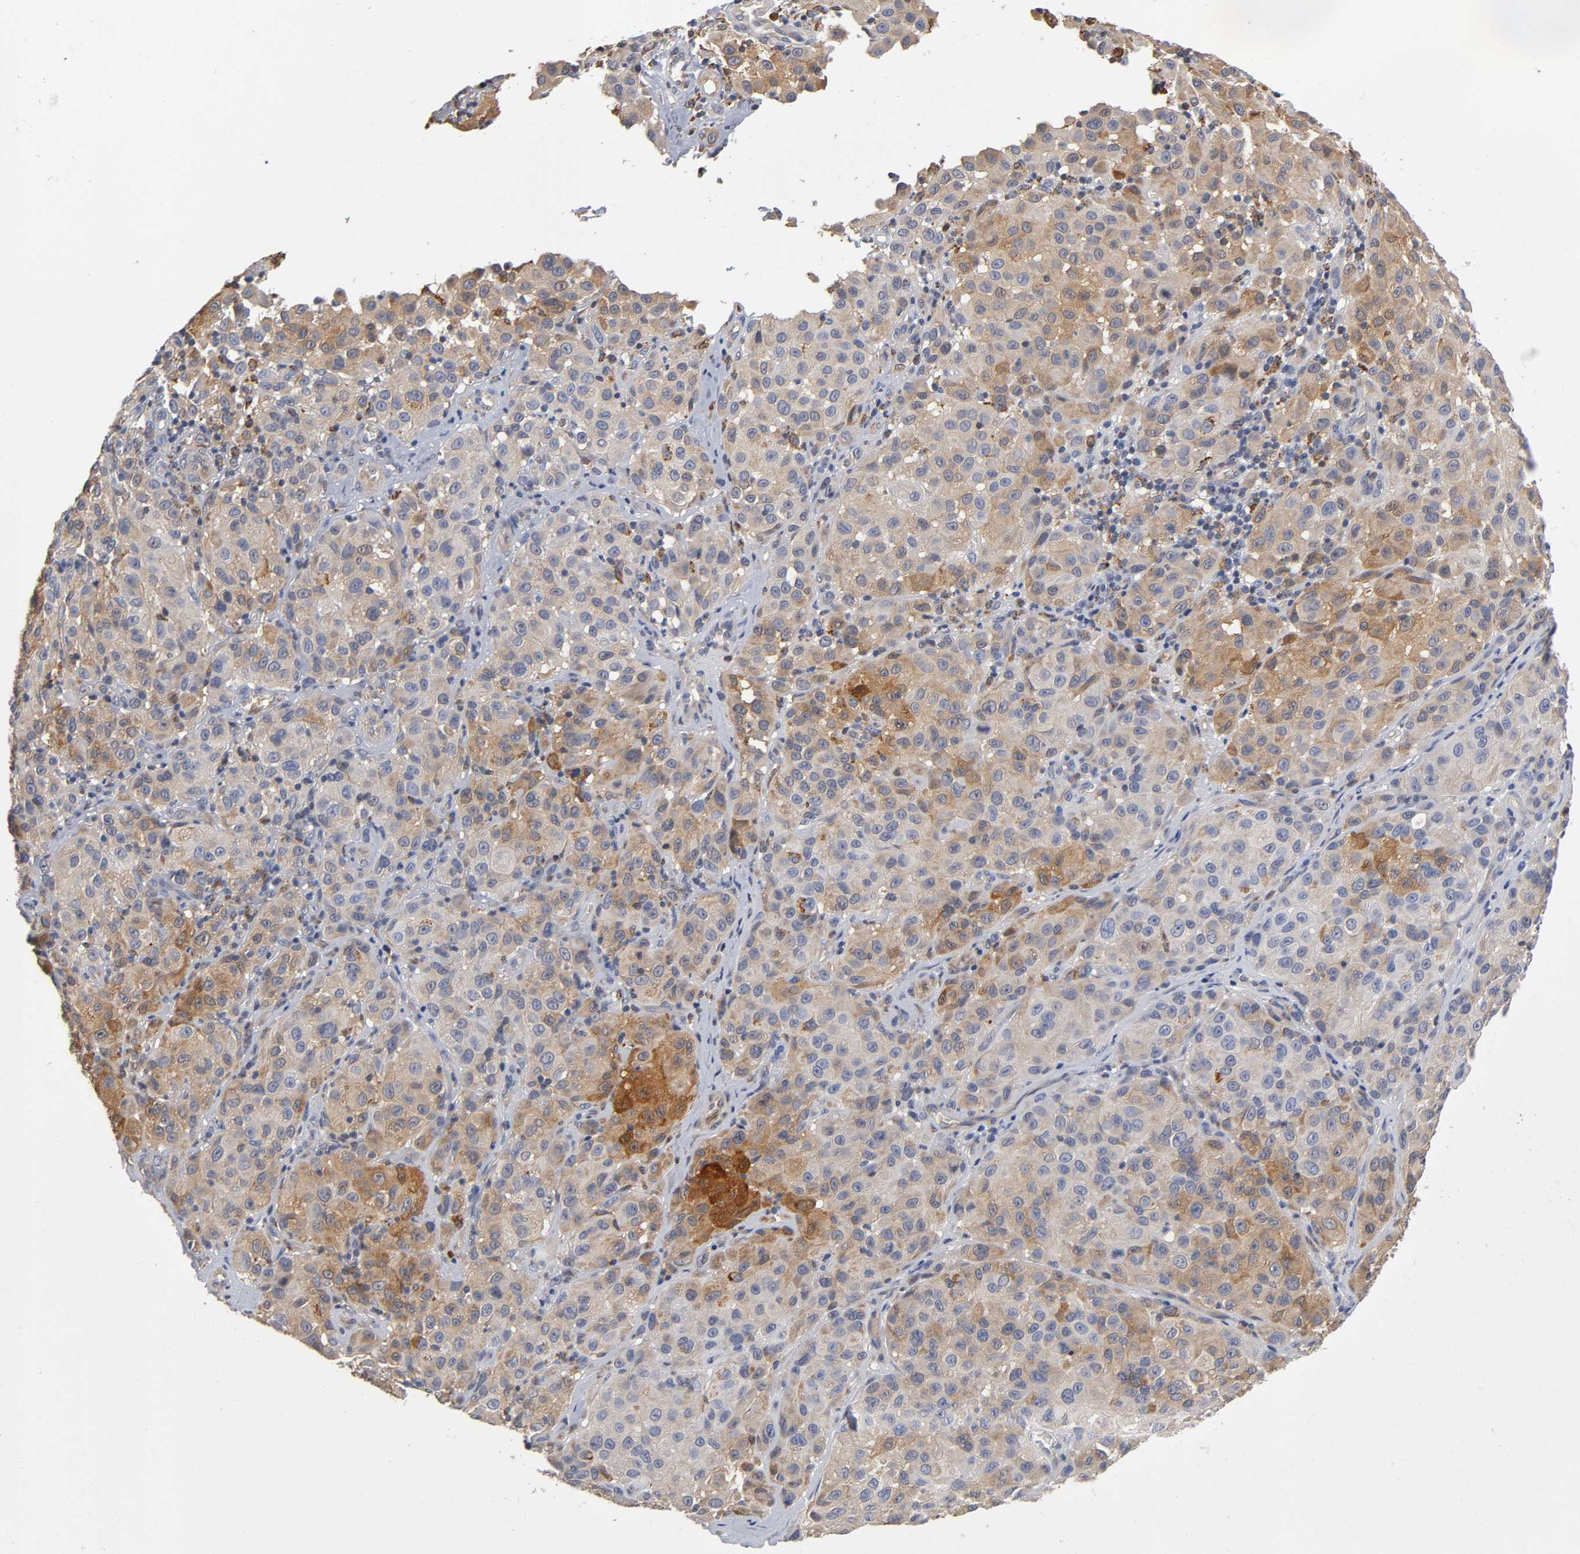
{"staining": {"intensity": "moderate", "quantity": ">75%", "location": "cytoplasmic/membranous"}, "tissue": "melanoma", "cell_type": "Tumor cells", "image_type": "cancer", "snomed": [{"axis": "morphology", "description": "Malignant melanoma, NOS"}, {"axis": "topography", "description": "Skin"}], "caption": "The immunohistochemical stain shows moderate cytoplasmic/membranous expression in tumor cells of melanoma tissue.", "gene": "ISG15", "patient": {"sex": "female", "age": 21}}